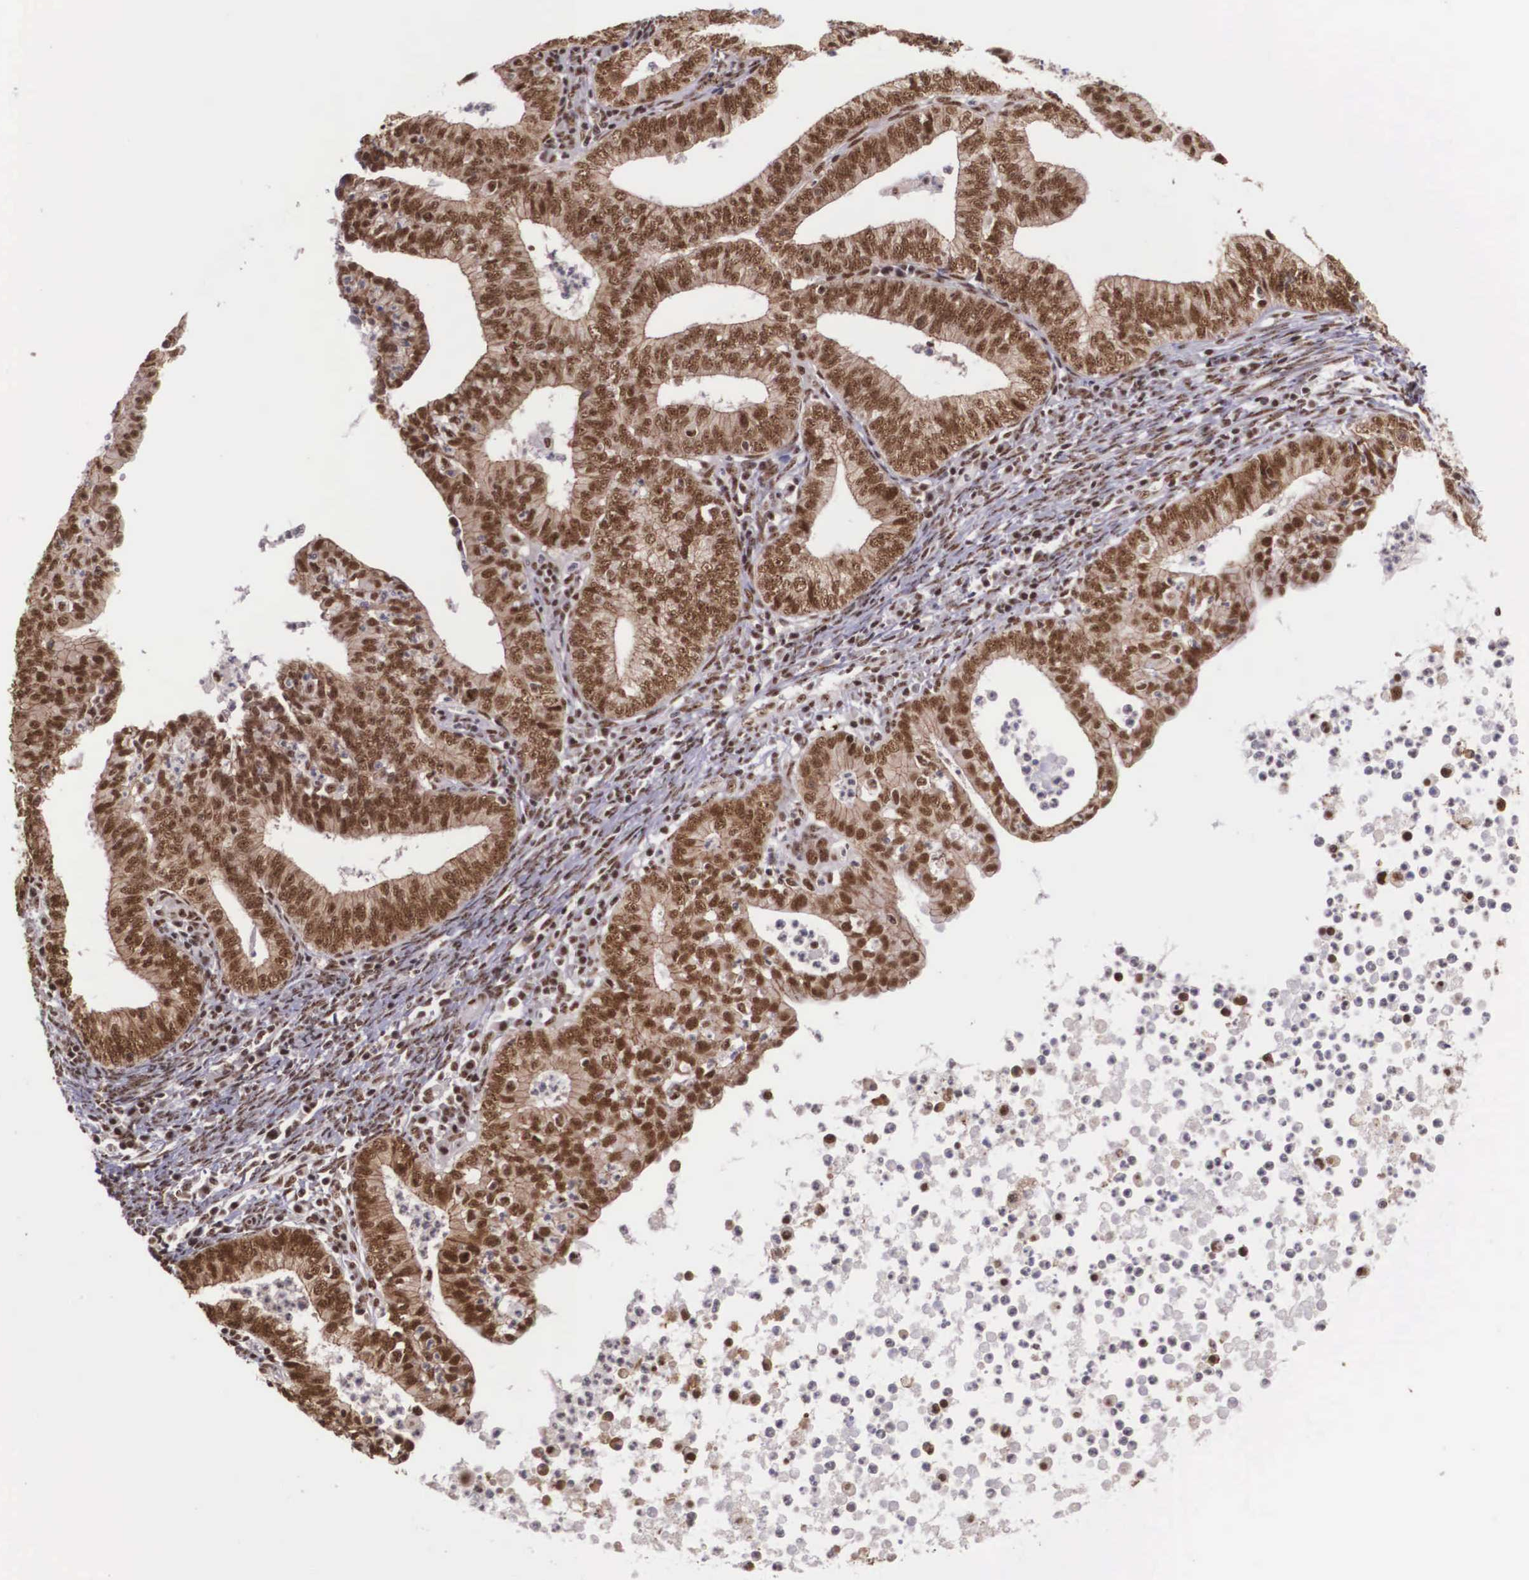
{"staining": {"intensity": "strong", "quantity": ">75%", "location": "cytoplasmic/membranous,nuclear"}, "tissue": "endometrial cancer", "cell_type": "Tumor cells", "image_type": "cancer", "snomed": [{"axis": "morphology", "description": "Adenocarcinoma, NOS"}, {"axis": "topography", "description": "Endometrium"}], "caption": "Endometrial adenocarcinoma stained with a brown dye demonstrates strong cytoplasmic/membranous and nuclear positive staining in approximately >75% of tumor cells.", "gene": "POLR2F", "patient": {"sex": "female", "age": 66}}